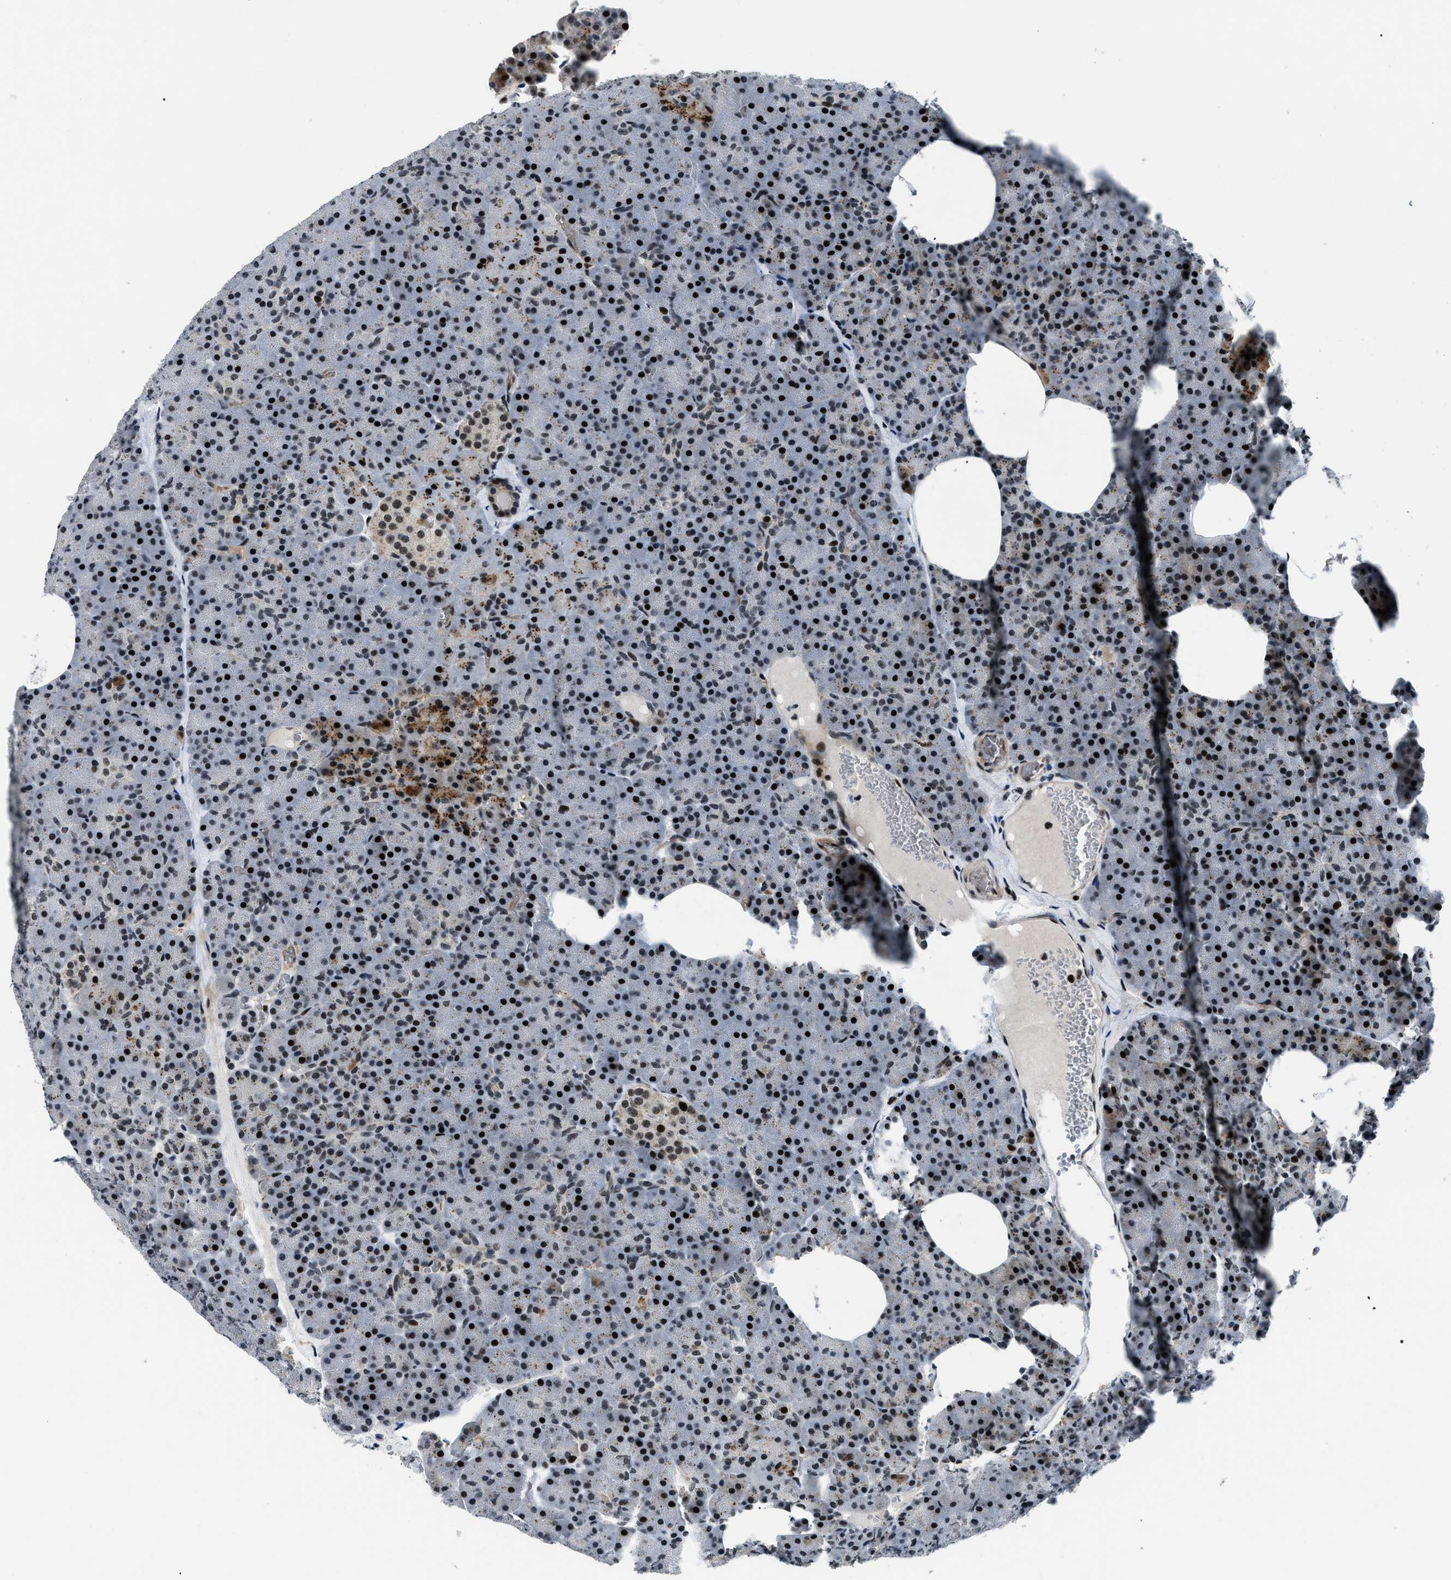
{"staining": {"intensity": "strong", "quantity": ">75%", "location": "nuclear"}, "tissue": "pancreas", "cell_type": "Exocrine glandular cells", "image_type": "normal", "snomed": [{"axis": "morphology", "description": "Normal tissue, NOS"}, {"axis": "morphology", "description": "Carcinoid, malignant, NOS"}, {"axis": "topography", "description": "Pancreas"}], "caption": "Human pancreas stained with a protein marker reveals strong staining in exocrine glandular cells.", "gene": "SMARCB1", "patient": {"sex": "female", "age": 35}}